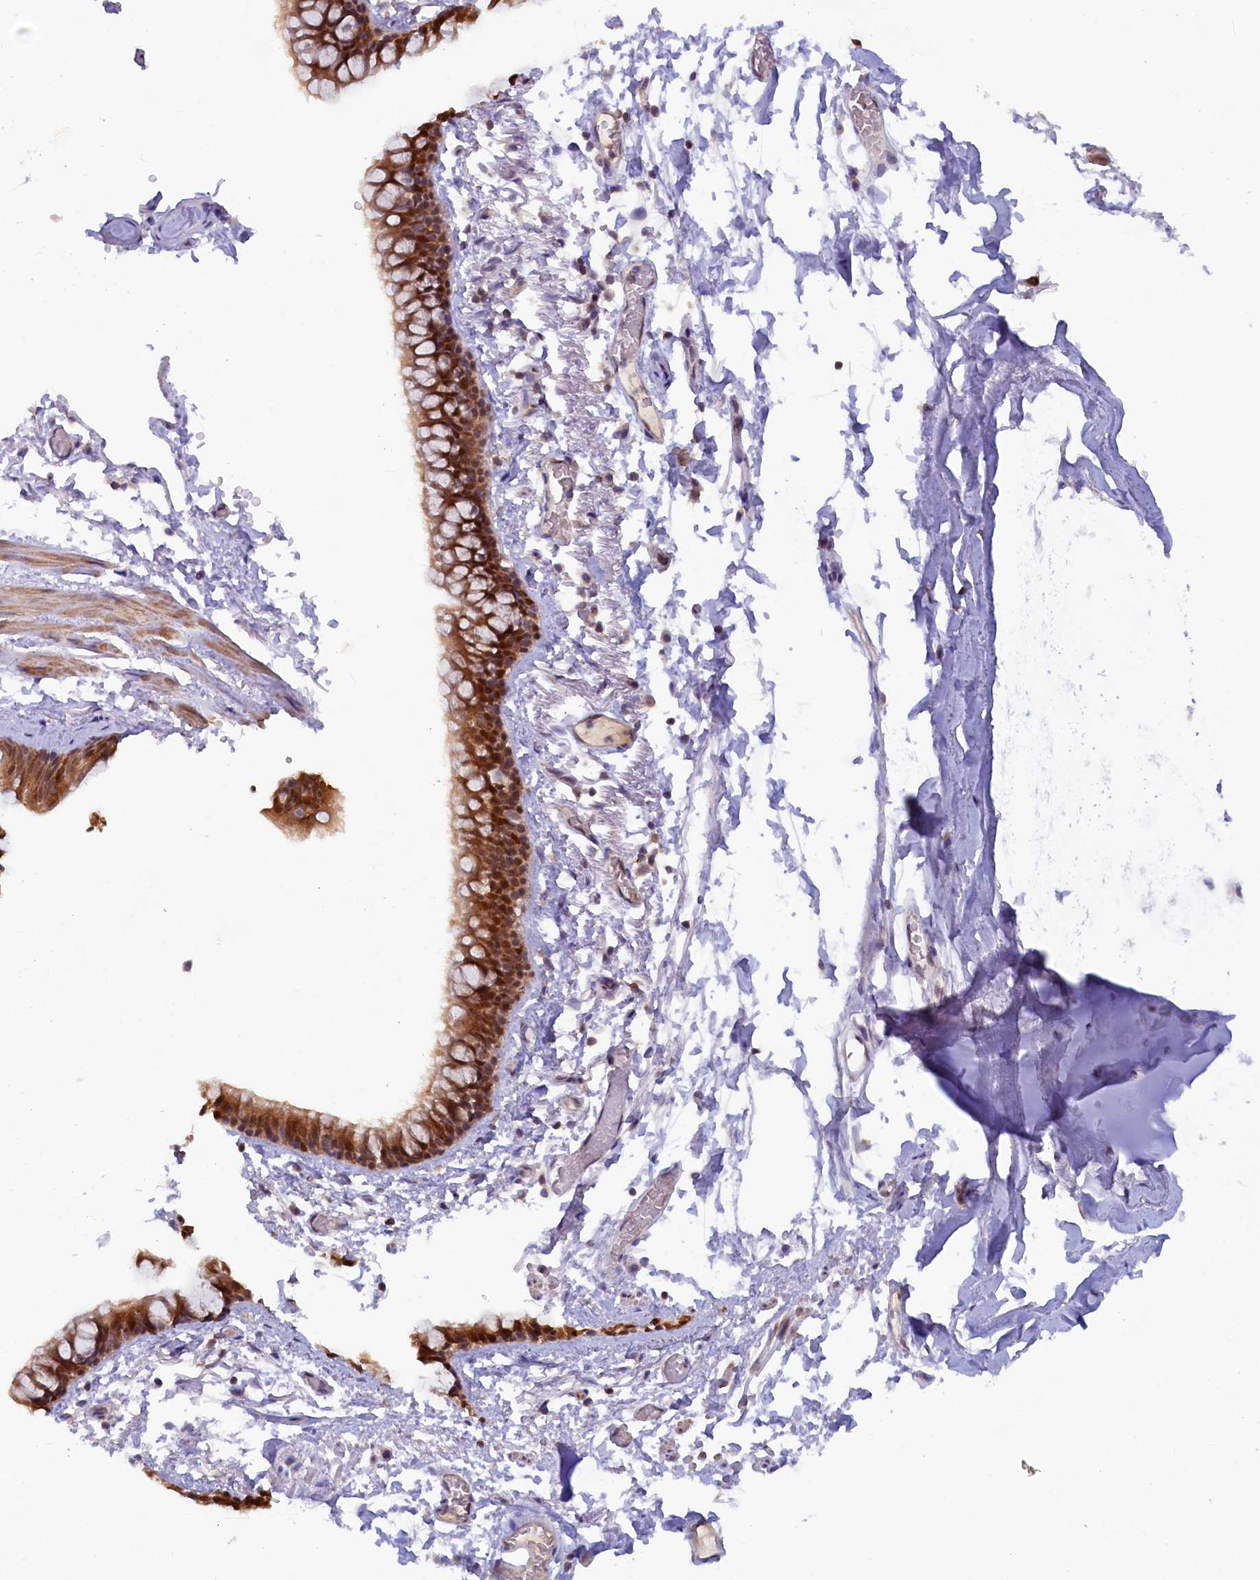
{"staining": {"intensity": "strong", "quantity": ">75%", "location": "cytoplasmic/membranous,nuclear"}, "tissue": "bronchus", "cell_type": "Respiratory epithelial cells", "image_type": "normal", "snomed": [{"axis": "morphology", "description": "Normal tissue, NOS"}, {"axis": "topography", "description": "Cartilage tissue"}], "caption": "High-power microscopy captured an immunohistochemistry (IHC) histopathology image of normal bronchus, revealing strong cytoplasmic/membranous,nuclear expression in about >75% of respiratory epithelial cells. (Stains: DAB in brown, nuclei in blue, Microscopy: brightfield microscopy at high magnification).", "gene": "JPT2", "patient": {"sex": "male", "age": 63}}